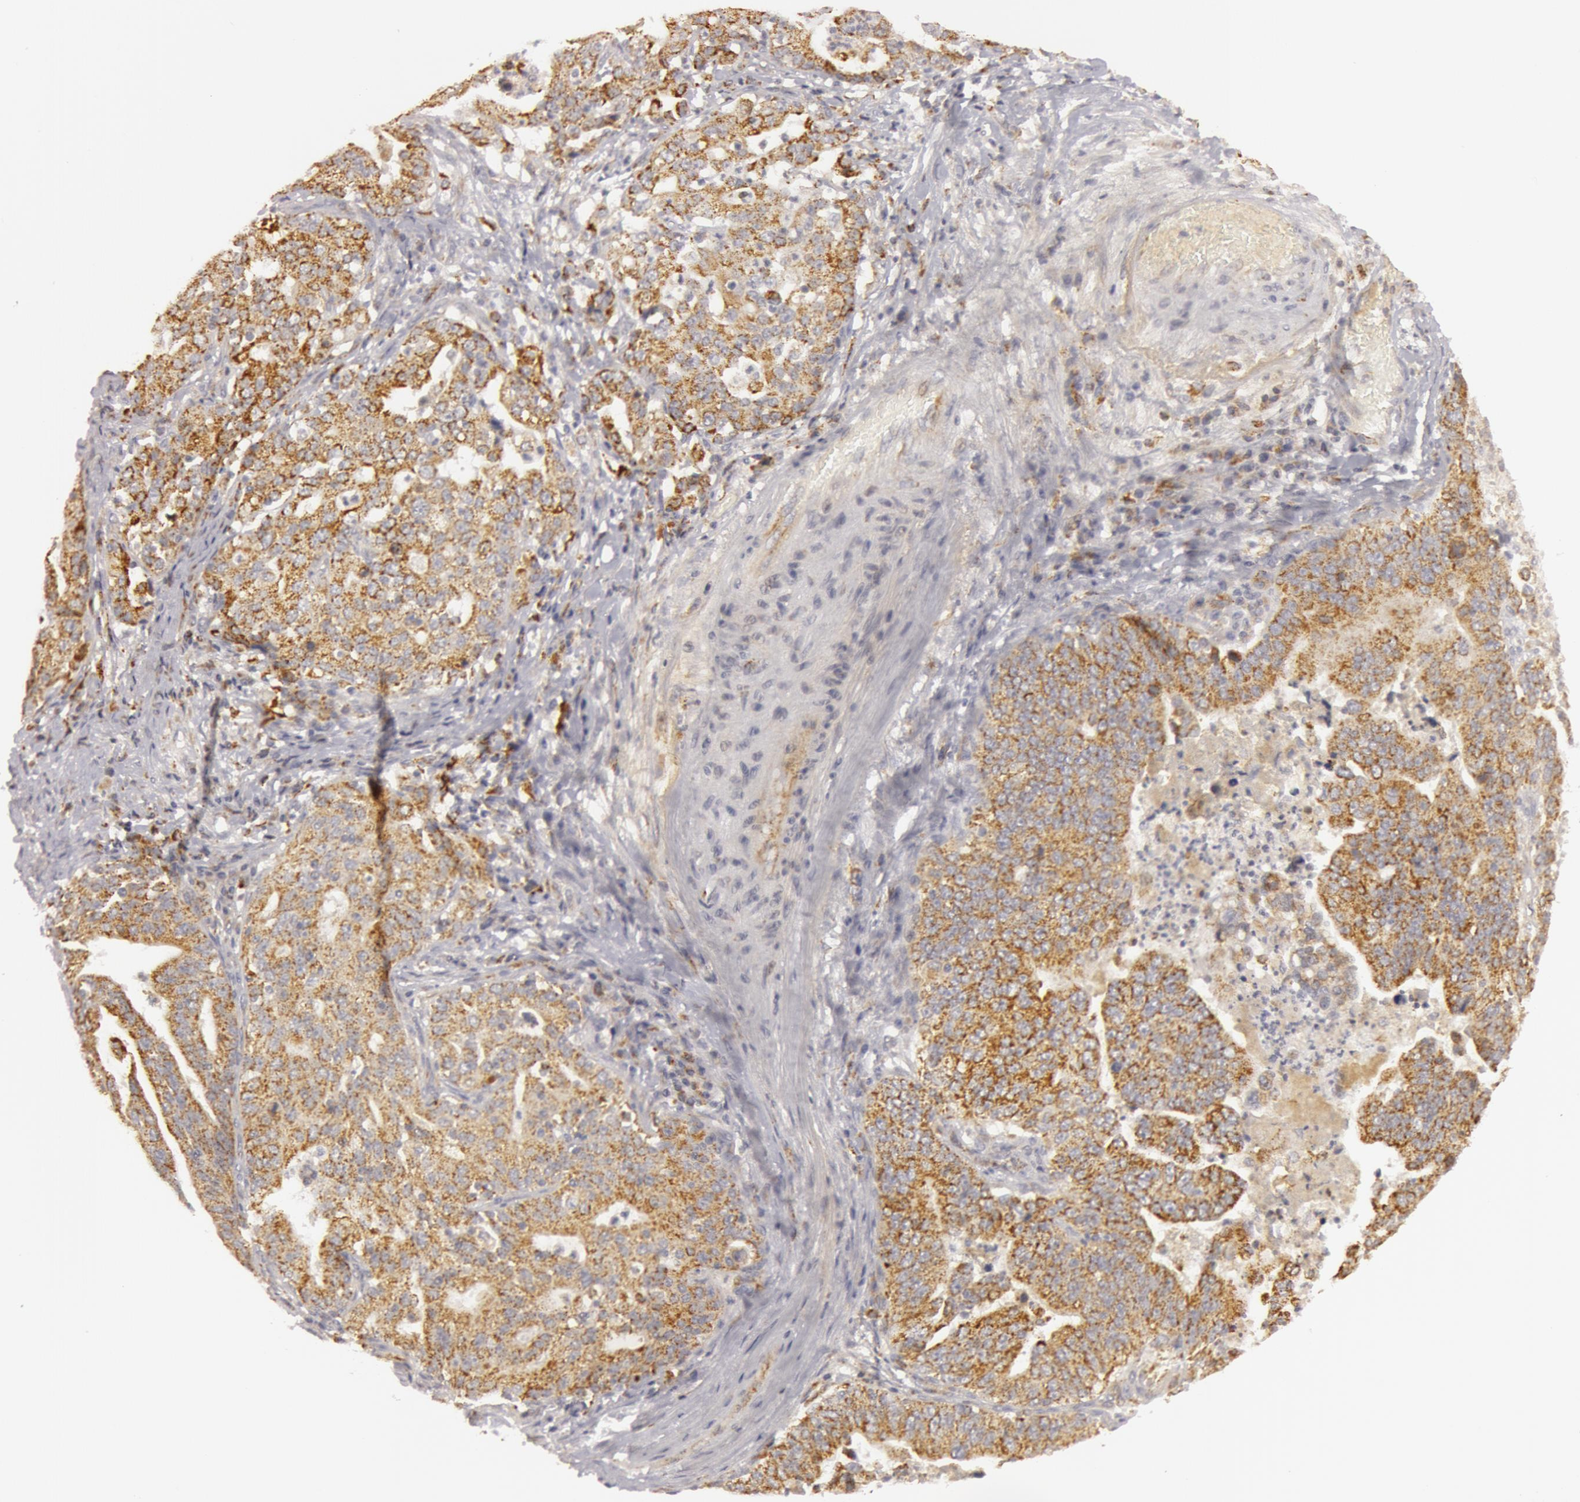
{"staining": {"intensity": "moderate", "quantity": ">75%", "location": "cytoplasmic/membranous"}, "tissue": "stomach cancer", "cell_type": "Tumor cells", "image_type": "cancer", "snomed": [{"axis": "morphology", "description": "Adenocarcinoma, NOS"}, {"axis": "topography", "description": "Stomach, upper"}], "caption": "Tumor cells demonstrate medium levels of moderate cytoplasmic/membranous staining in approximately >75% of cells in adenocarcinoma (stomach). The staining was performed using DAB, with brown indicating positive protein expression. Nuclei are stained blue with hematoxylin.", "gene": "C7", "patient": {"sex": "female", "age": 50}}